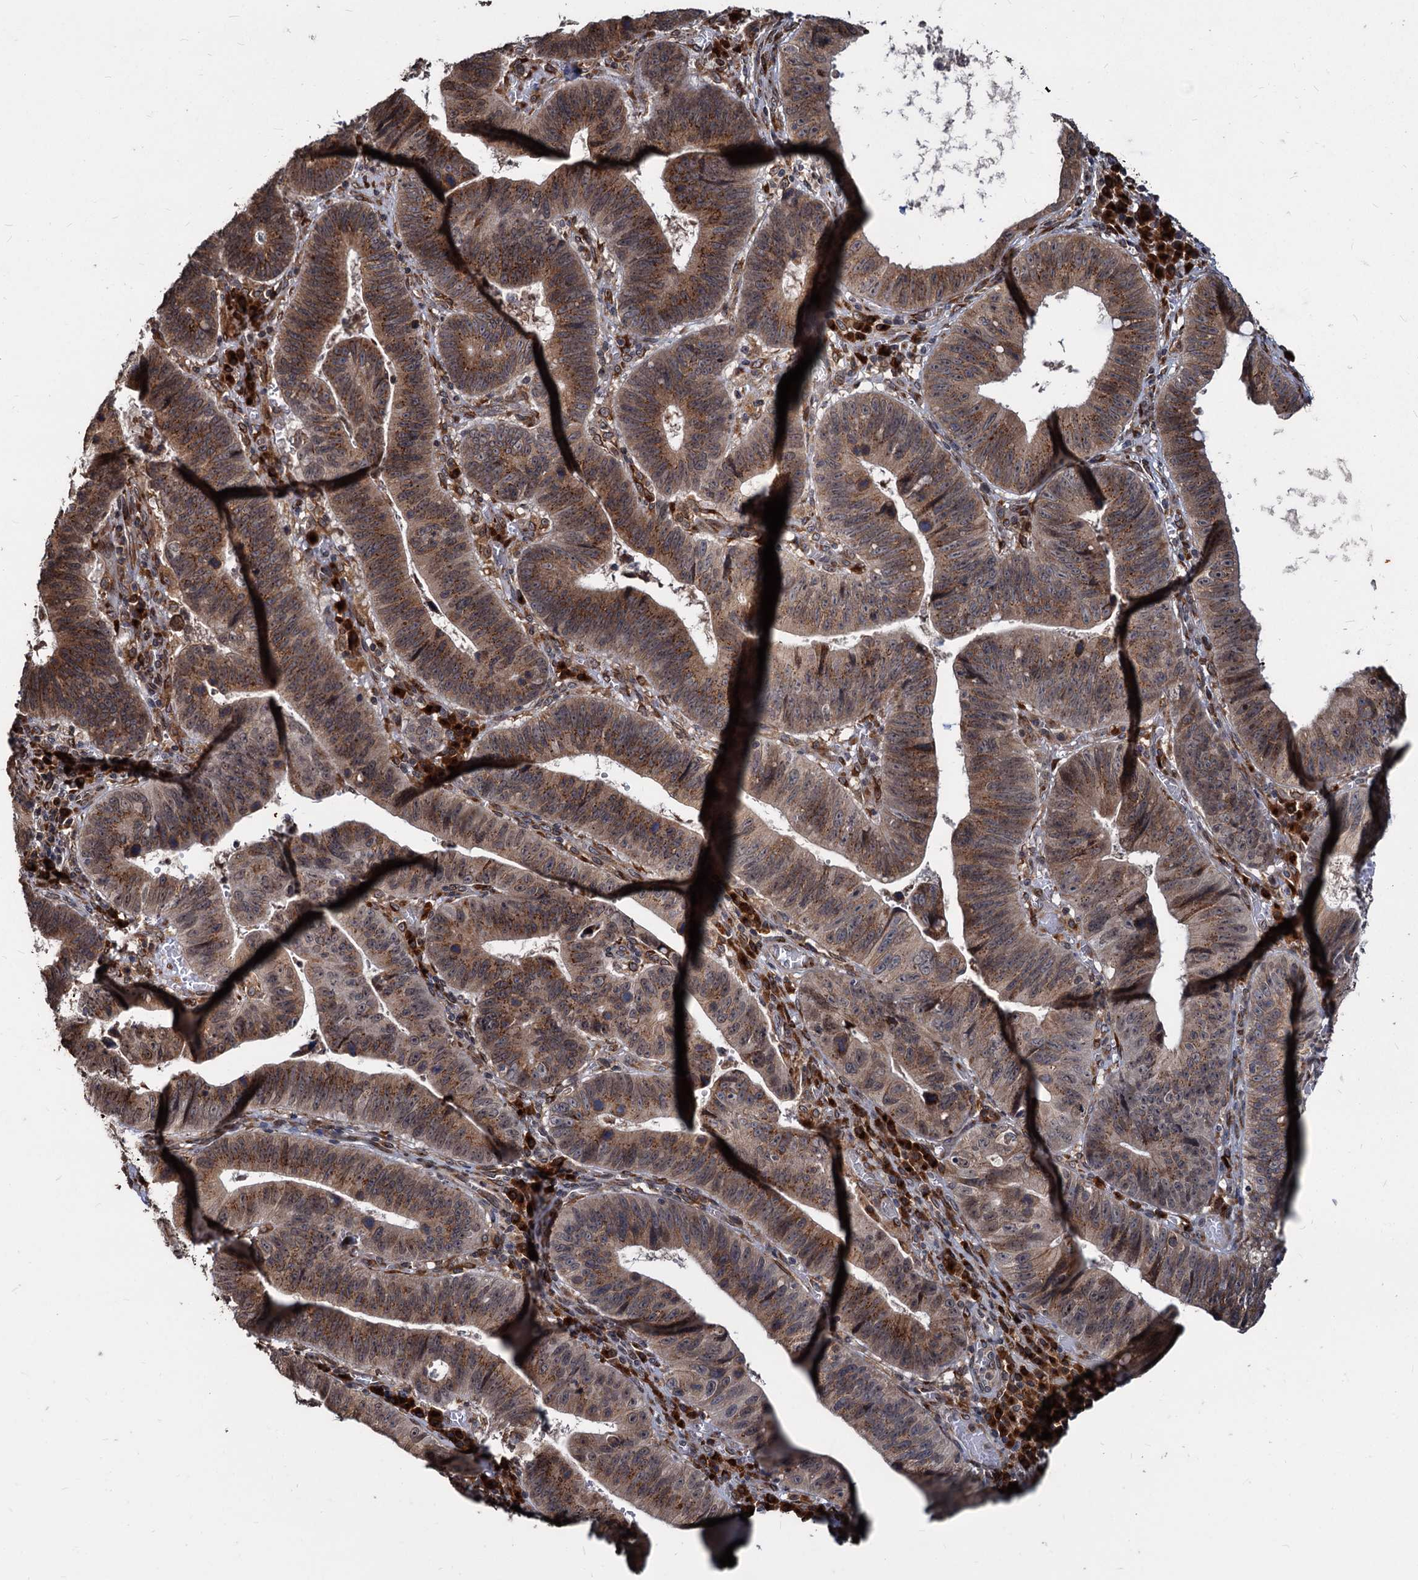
{"staining": {"intensity": "moderate", "quantity": ">75%", "location": "cytoplasmic/membranous"}, "tissue": "stomach cancer", "cell_type": "Tumor cells", "image_type": "cancer", "snomed": [{"axis": "morphology", "description": "Adenocarcinoma, NOS"}, {"axis": "topography", "description": "Stomach"}], "caption": "Stomach adenocarcinoma stained with DAB IHC shows medium levels of moderate cytoplasmic/membranous positivity in about >75% of tumor cells.", "gene": "SAAL1", "patient": {"sex": "male", "age": 59}}